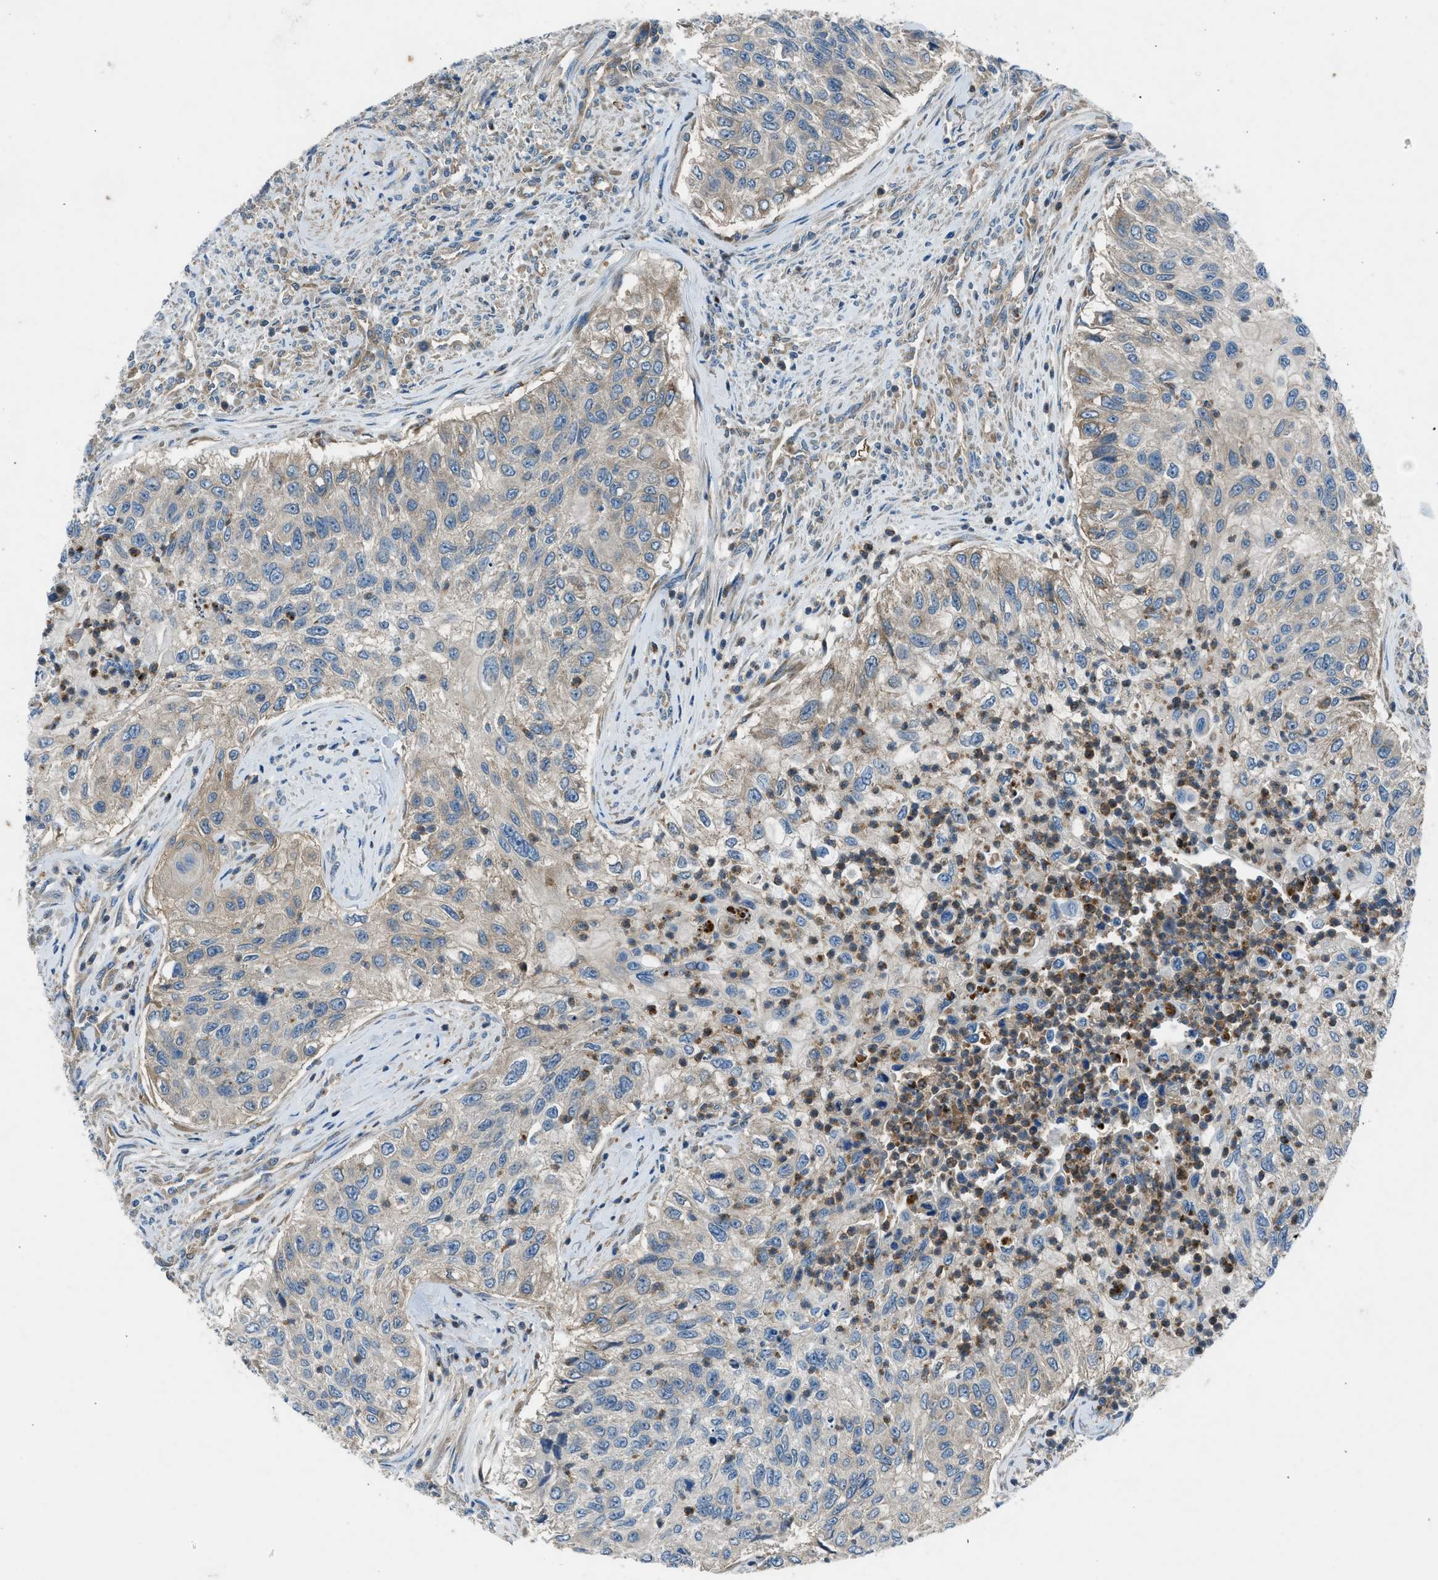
{"staining": {"intensity": "weak", "quantity": "25%-75%", "location": "cytoplasmic/membranous"}, "tissue": "urothelial cancer", "cell_type": "Tumor cells", "image_type": "cancer", "snomed": [{"axis": "morphology", "description": "Urothelial carcinoma, High grade"}, {"axis": "topography", "description": "Urinary bladder"}], "caption": "Immunohistochemical staining of human urothelial carcinoma (high-grade) displays weak cytoplasmic/membranous protein positivity in about 25%-75% of tumor cells. (DAB (3,3'-diaminobenzidine) = brown stain, brightfield microscopy at high magnification).", "gene": "BMP1", "patient": {"sex": "female", "age": 60}}